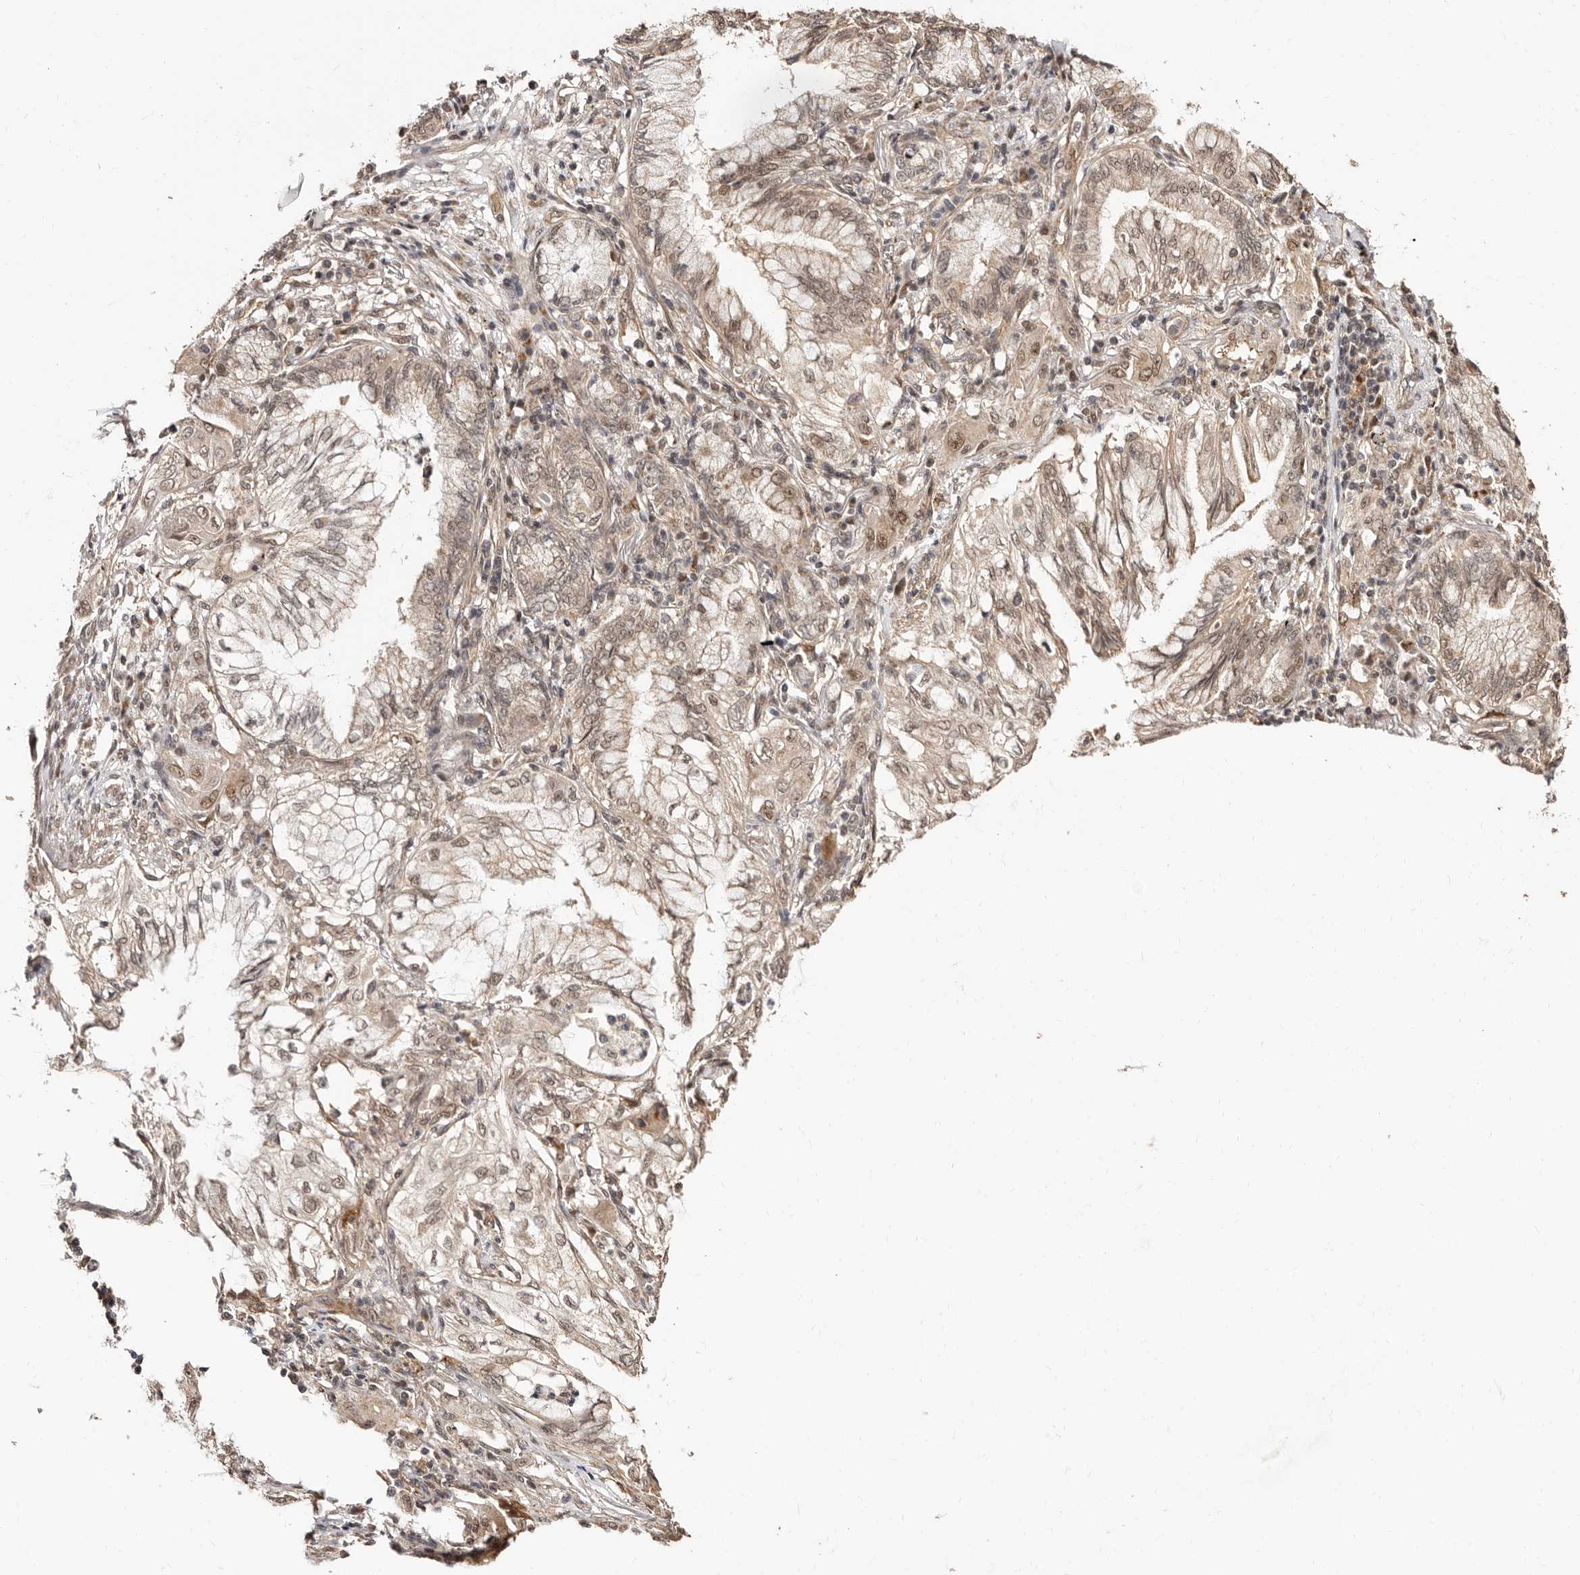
{"staining": {"intensity": "weak", "quantity": "25%-75%", "location": "cytoplasmic/membranous,nuclear"}, "tissue": "lung cancer", "cell_type": "Tumor cells", "image_type": "cancer", "snomed": [{"axis": "morphology", "description": "Adenocarcinoma, NOS"}, {"axis": "topography", "description": "Lung"}], "caption": "Human lung adenocarcinoma stained for a protein (brown) shows weak cytoplasmic/membranous and nuclear positive positivity in about 25%-75% of tumor cells.", "gene": "CTNNBL1", "patient": {"sex": "female", "age": 70}}